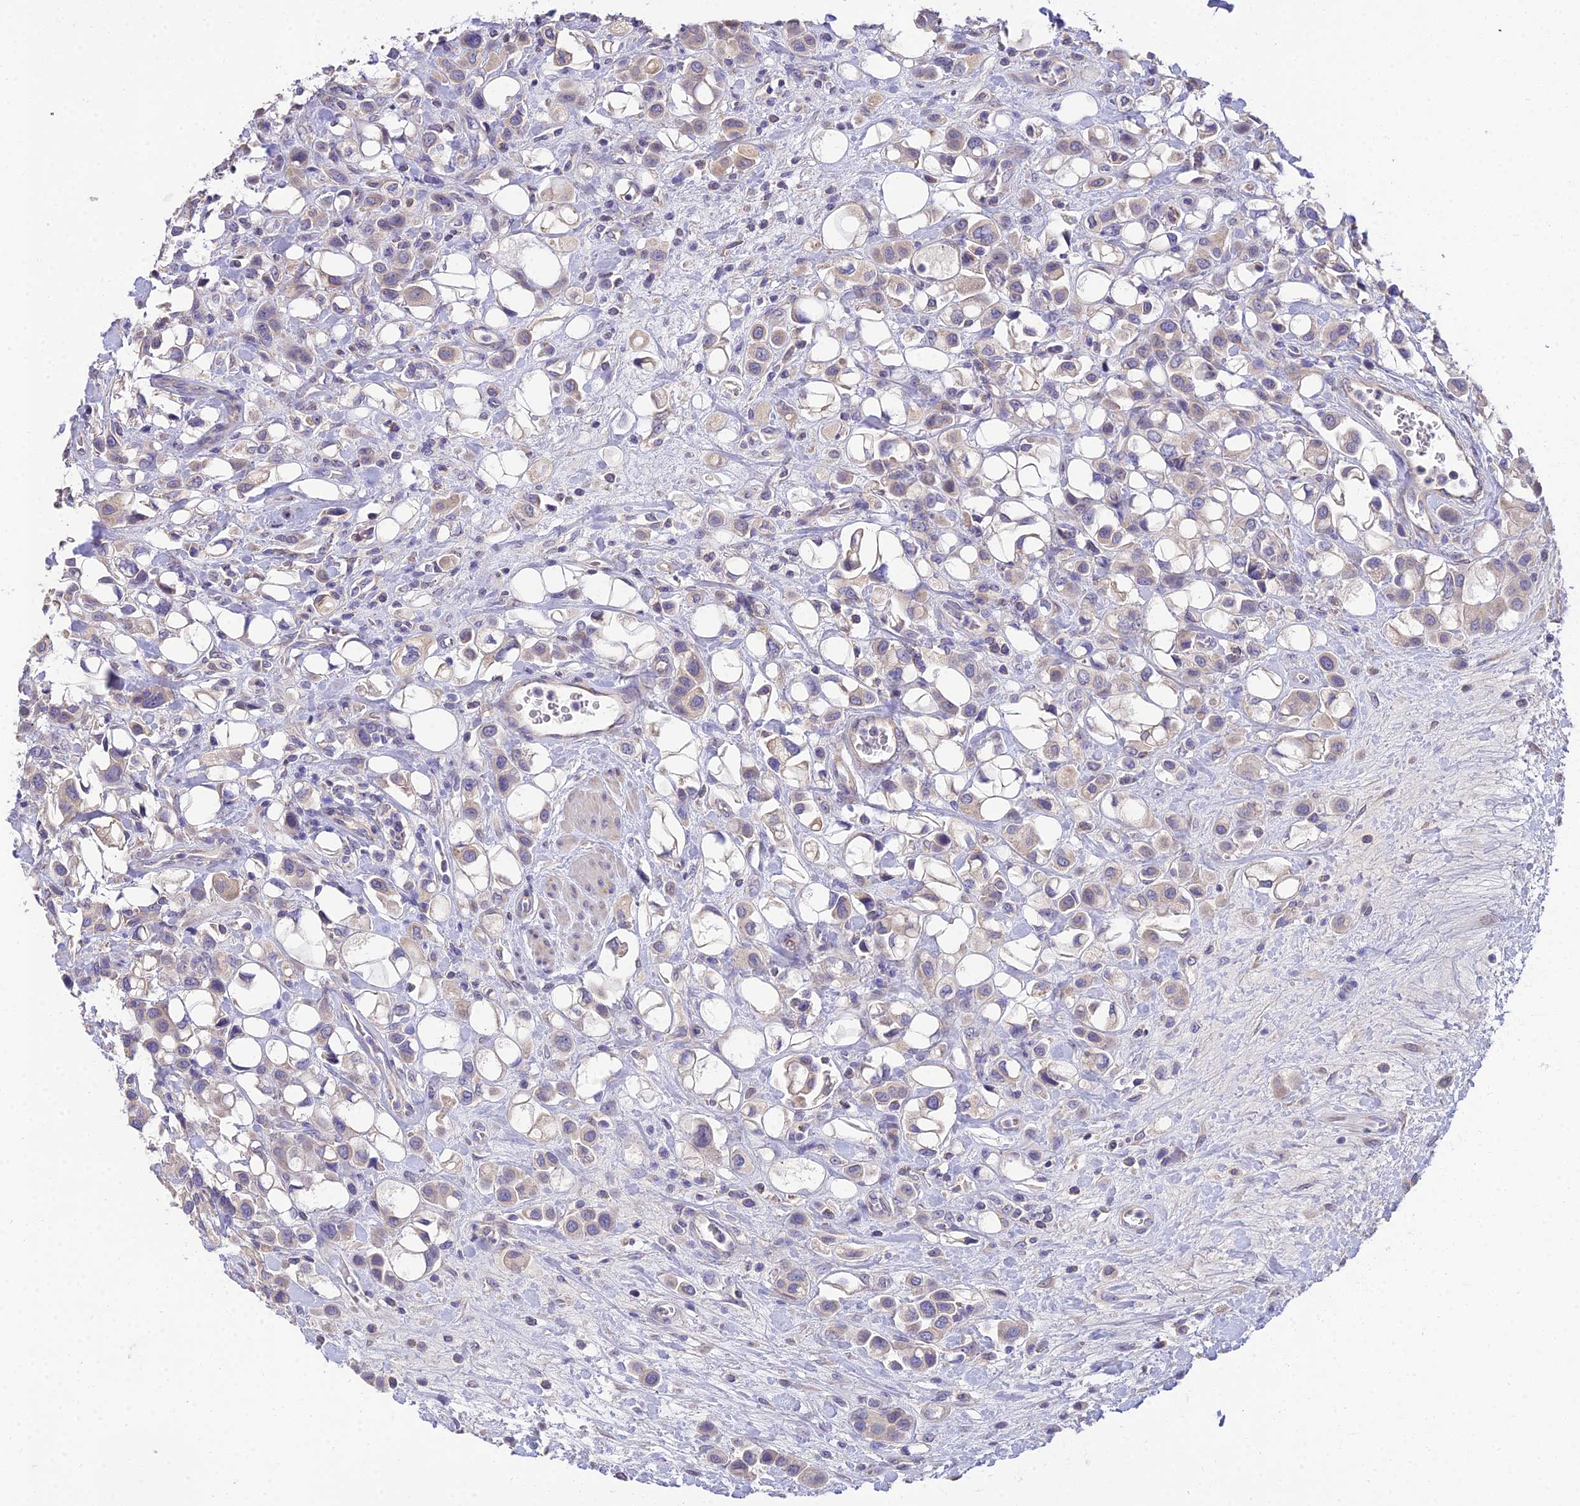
{"staining": {"intensity": "weak", "quantity": "25%-75%", "location": "cytoplasmic/membranous"}, "tissue": "urothelial cancer", "cell_type": "Tumor cells", "image_type": "cancer", "snomed": [{"axis": "morphology", "description": "Urothelial carcinoma, High grade"}, {"axis": "topography", "description": "Urinary bladder"}], "caption": "Human urothelial cancer stained for a protein (brown) demonstrates weak cytoplasmic/membranous positive positivity in about 25%-75% of tumor cells.", "gene": "ARL8B", "patient": {"sex": "male", "age": 50}}